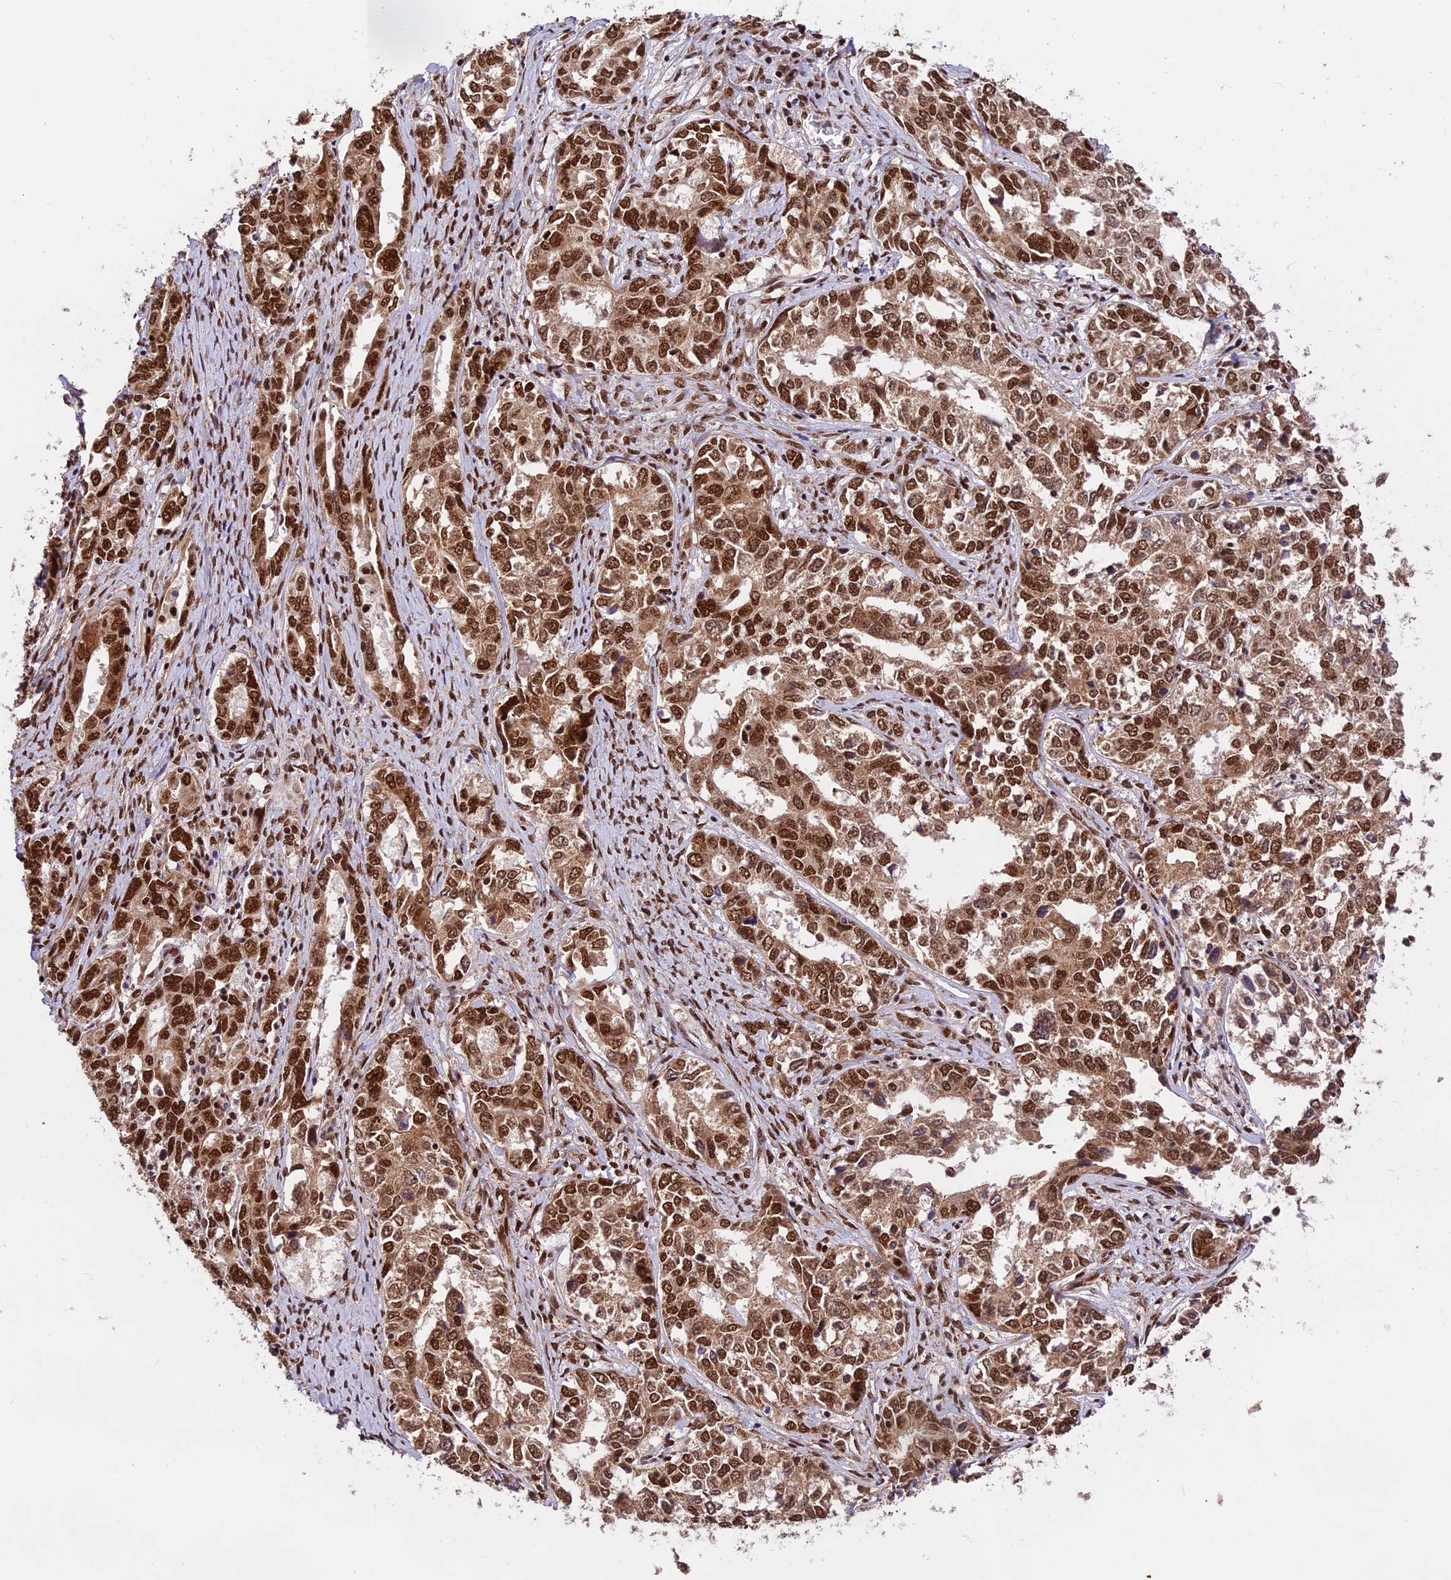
{"staining": {"intensity": "strong", "quantity": ">75%", "location": "cytoplasmic/membranous,nuclear"}, "tissue": "ovarian cancer", "cell_type": "Tumor cells", "image_type": "cancer", "snomed": [{"axis": "morphology", "description": "Carcinoma, endometroid"}, {"axis": "topography", "description": "Ovary"}], "caption": "IHC photomicrograph of human endometroid carcinoma (ovarian) stained for a protein (brown), which shows high levels of strong cytoplasmic/membranous and nuclear staining in about >75% of tumor cells.", "gene": "RAMAC", "patient": {"sex": "female", "age": 62}}